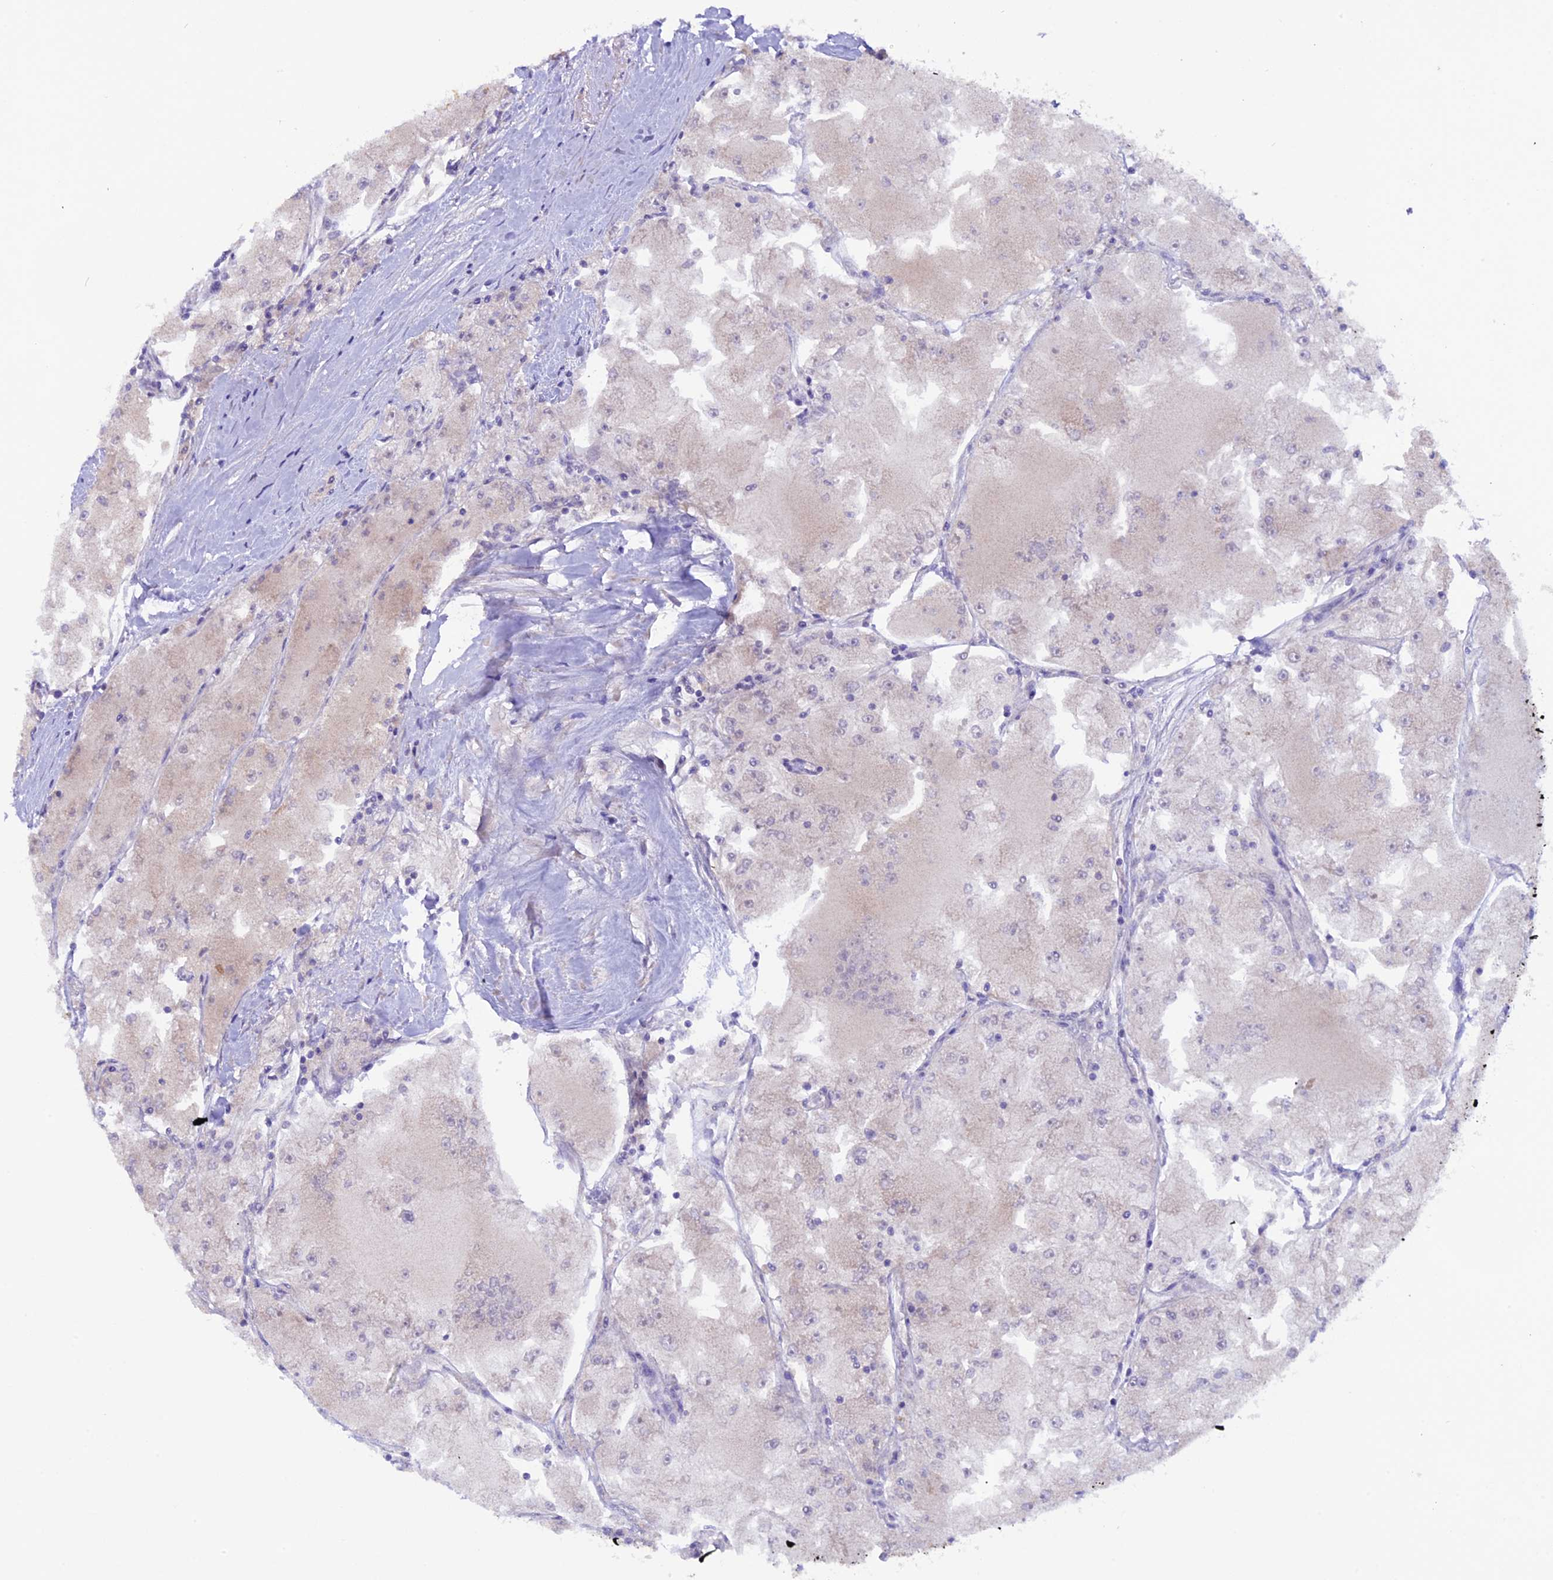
{"staining": {"intensity": "negative", "quantity": "none", "location": "none"}, "tissue": "renal cancer", "cell_type": "Tumor cells", "image_type": "cancer", "snomed": [{"axis": "morphology", "description": "Adenocarcinoma, NOS"}, {"axis": "topography", "description": "Kidney"}], "caption": "Immunohistochemistry of adenocarcinoma (renal) demonstrates no staining in tumor cells. (DAB immunohistochemistry (IHC) visualized using brightfield microscopy, high magnification).", "gene": "XKR7", "patient": {"sex": "female", "age": 72}}